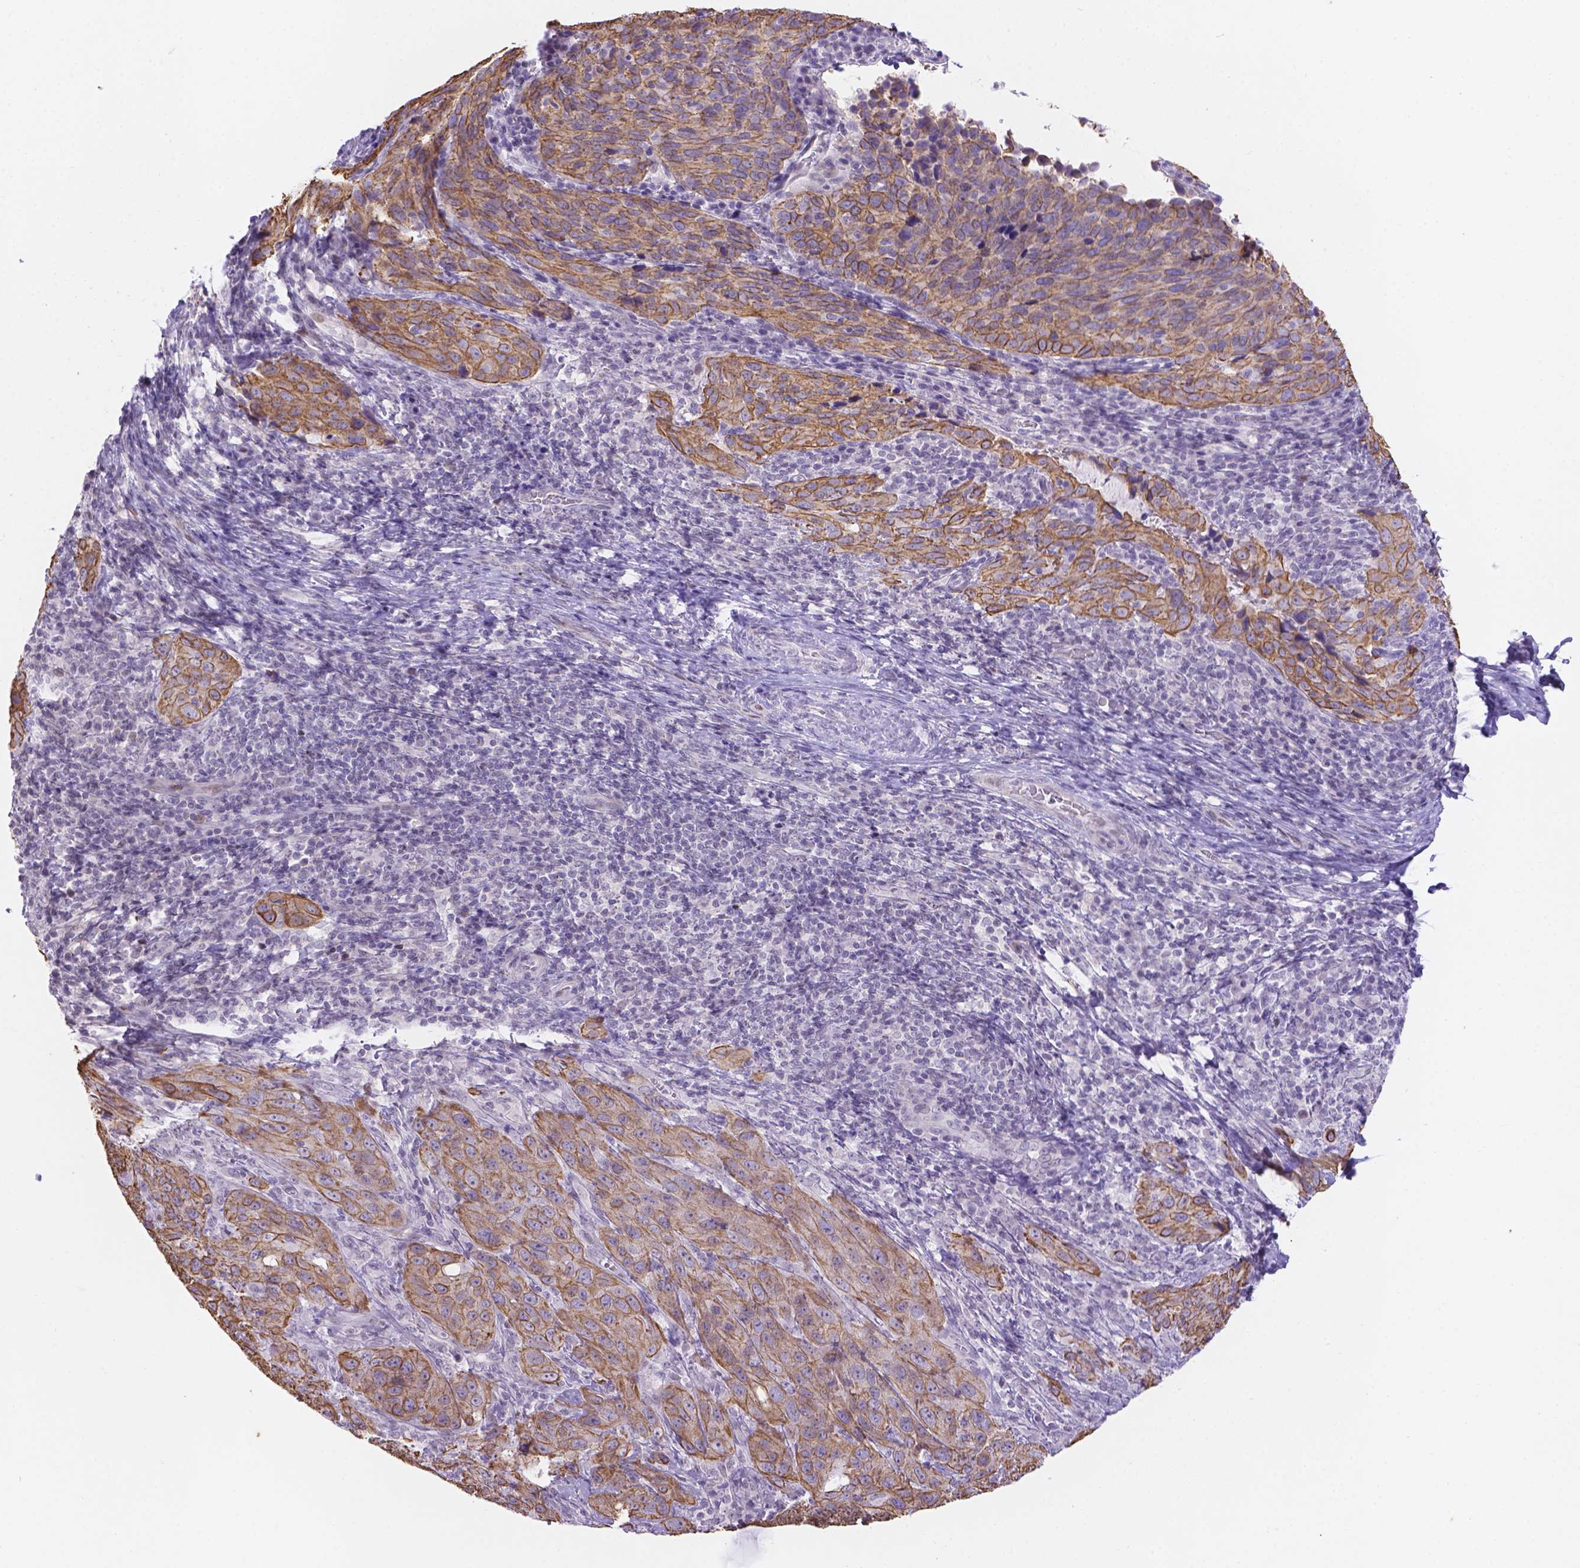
{"staining": {"intensity": "moderate", "quantity": ">75%", "location": "cytoplasmic/membranous"}, "tissue": "cervical cancer", "cell_type": "Tumor cells", "image_type": "cancer", "snomed": [{"axis": "morphology", "description": "Normal tissue, NOS"}, {"axis": "morphology", "description": "Squamous cell carcinoma, NOS"}, {"axis": "topography", "description": "Cervix"}], "caption": "An immunohistochemistry (IHC) histopathology image of neoplastic tissue is shown. Protein staining in brown highlights moderate cytoplasmic/membranous positivity in cervical squamous cell carcinoma within tumor cells.", "gene": "DMWD", "patient": {"sex": "female", "age": 51}}